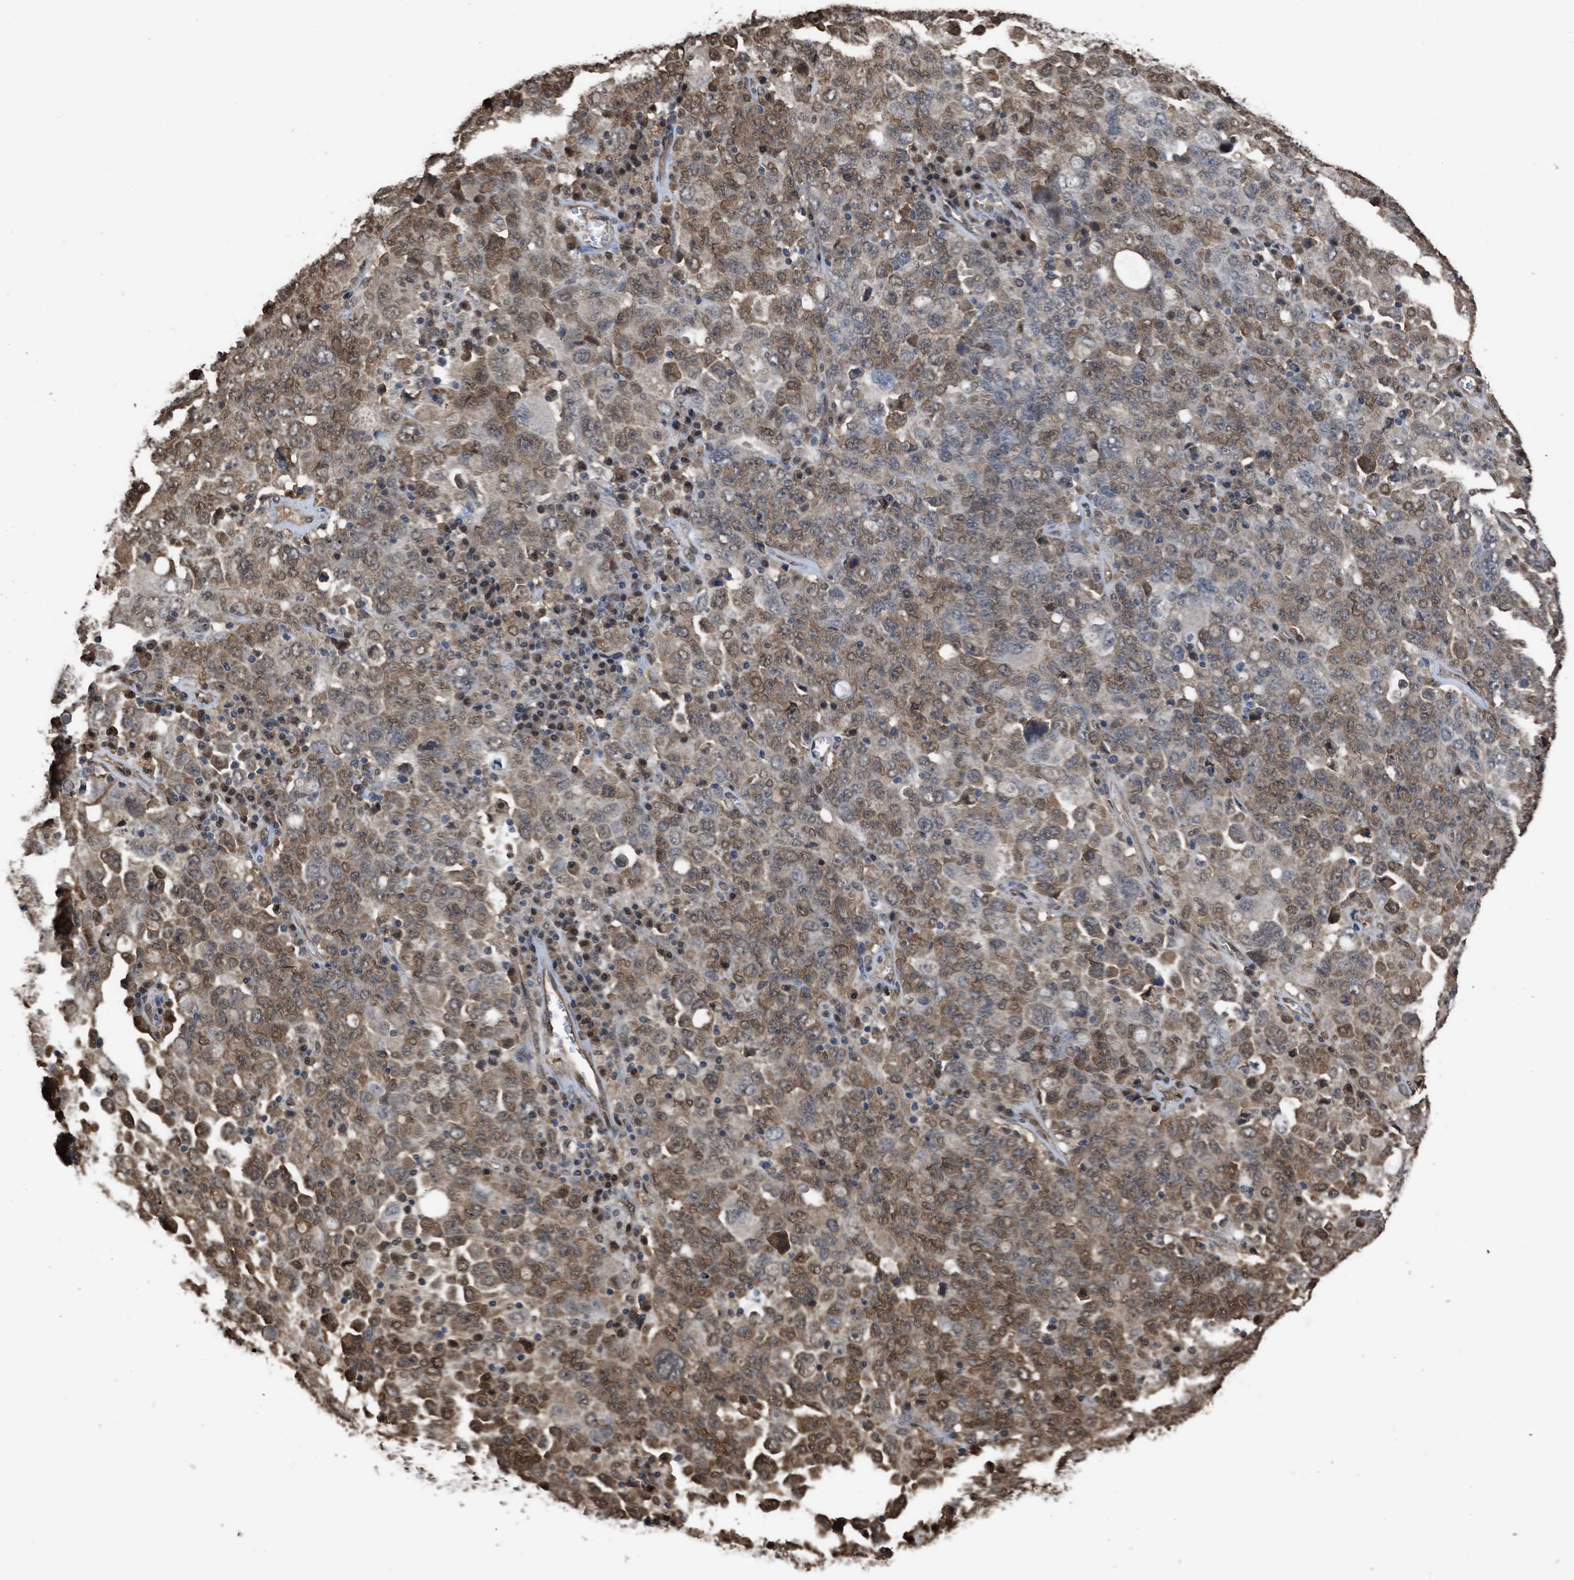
{"staining": {"intensity": "moderate", "quantity": "25%-75%", "location": "cytoplasmic/membranous,nuclear"}, "tissue": "ovarian cancer", "cell_type": "Tumor cells", "image_type": "cancer", "snomed": [{"axis": "morphology", "description": "Carcinoma, endometroid"}, {"axis": "topography", "description": "Ovary"}], "caption": "Protein expression analysis of ovarian cancer (endometroid carcinoma) displays moderate cytoplasmic/membranous and nuclear expression in about 25%-75% of tumor cells.", "gene": "YWHAG", "patient": {"sex": "female", "age": 62}}